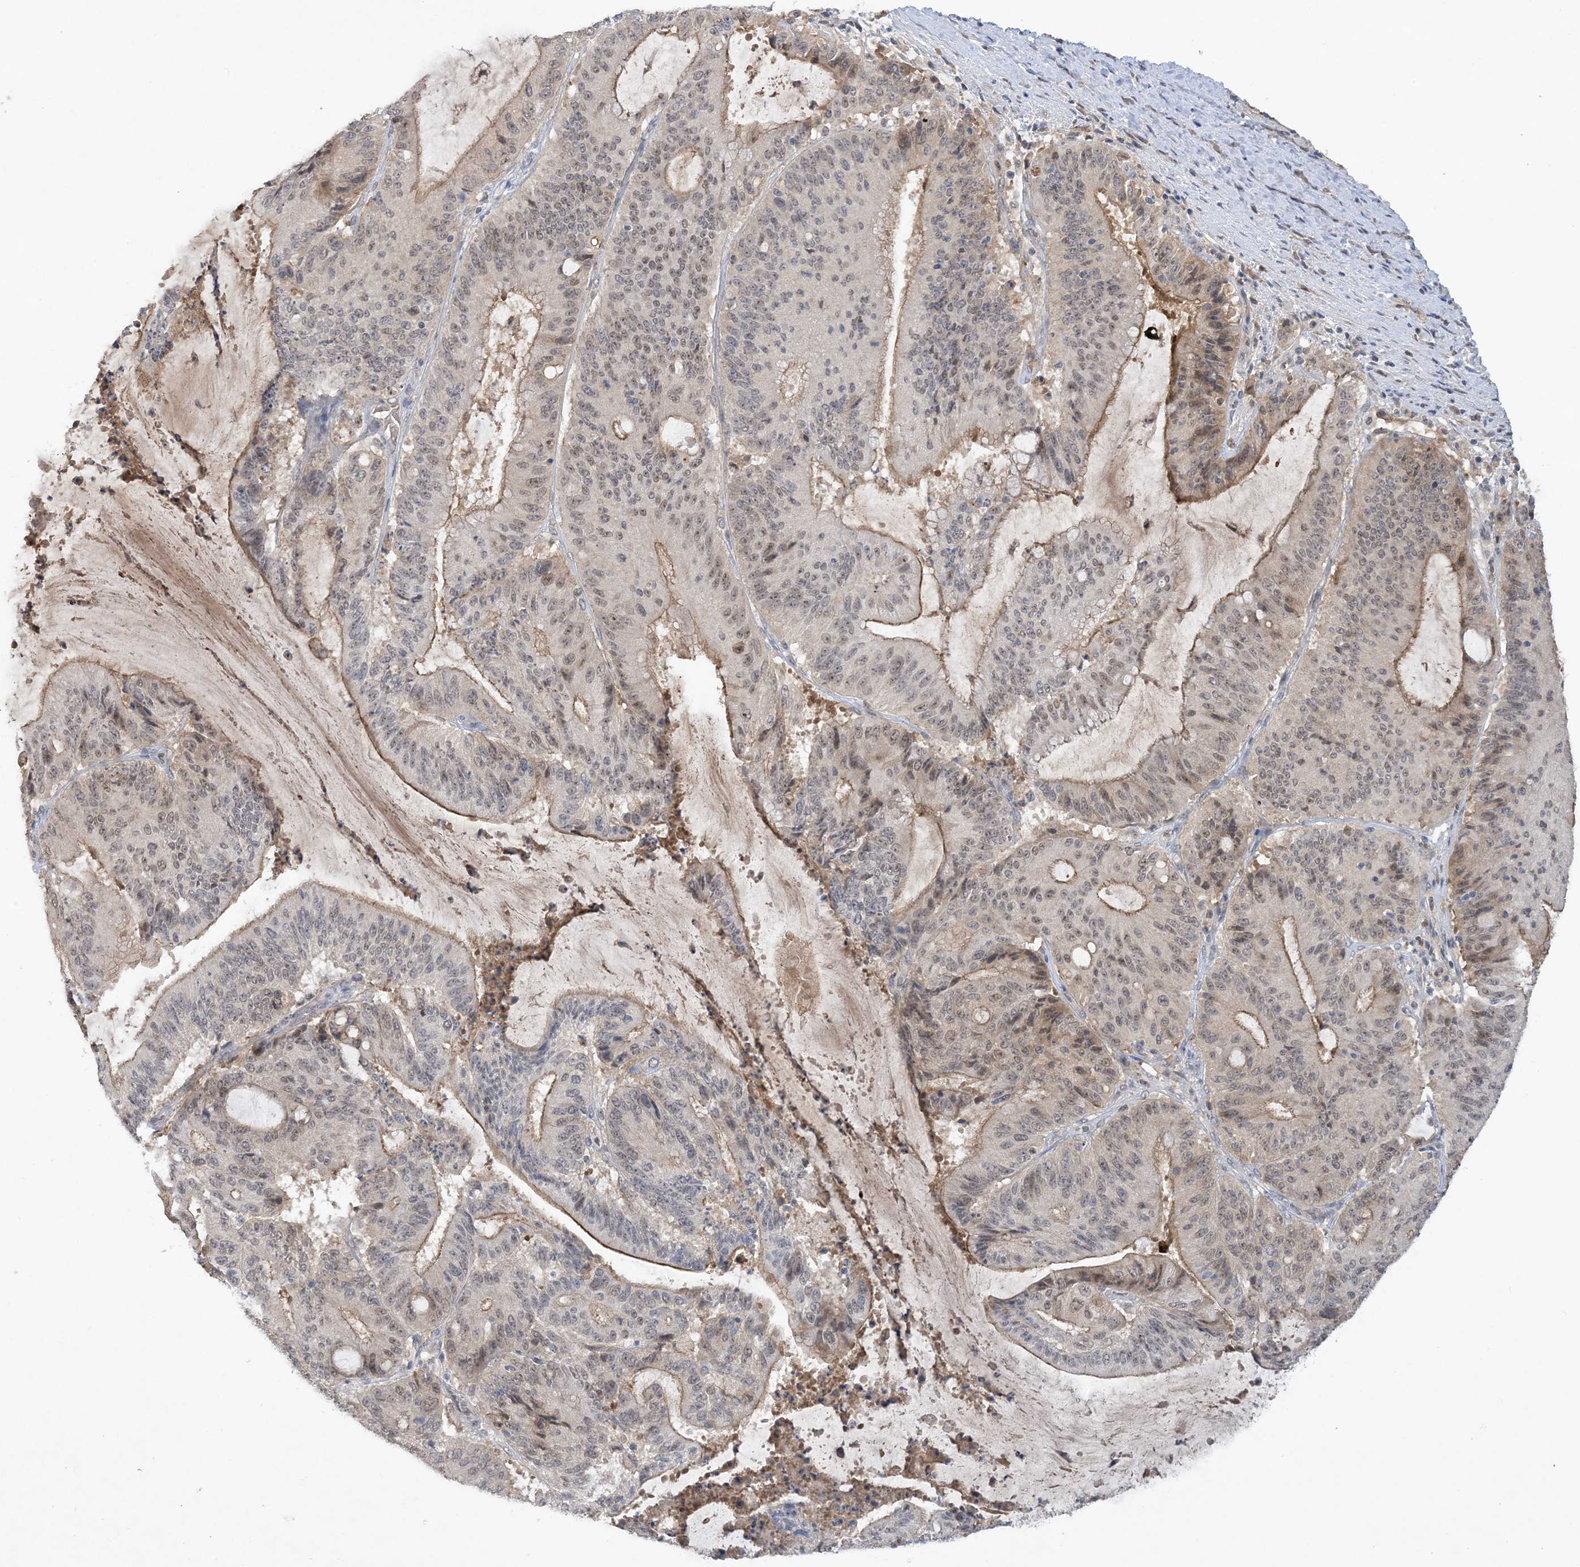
{"staining": {"intensity": "weak", "quantity": "25%-75%", "location": "nuclear"}, "tissue": "liver cancer", "cell_type": "Tumor cells", "image_type": "cancer", "snomed": [{"axis": "morphology", "description": "Normal tissue, NOS"}, {"axis": "morphology", "description": "Cholangiocarcinoma"}, {"axis": "topography", "description": "Liver"}, {"axis": "topography", "description": "Peripheral nerve tissue"}], "caption": "This is a photomicrograph of IHC staining of liver cancer, which shows weak staining in the nuclear of tumor cells.", "gene": "UBE2E1", "patient": {"sex": "female", "age": 73}}